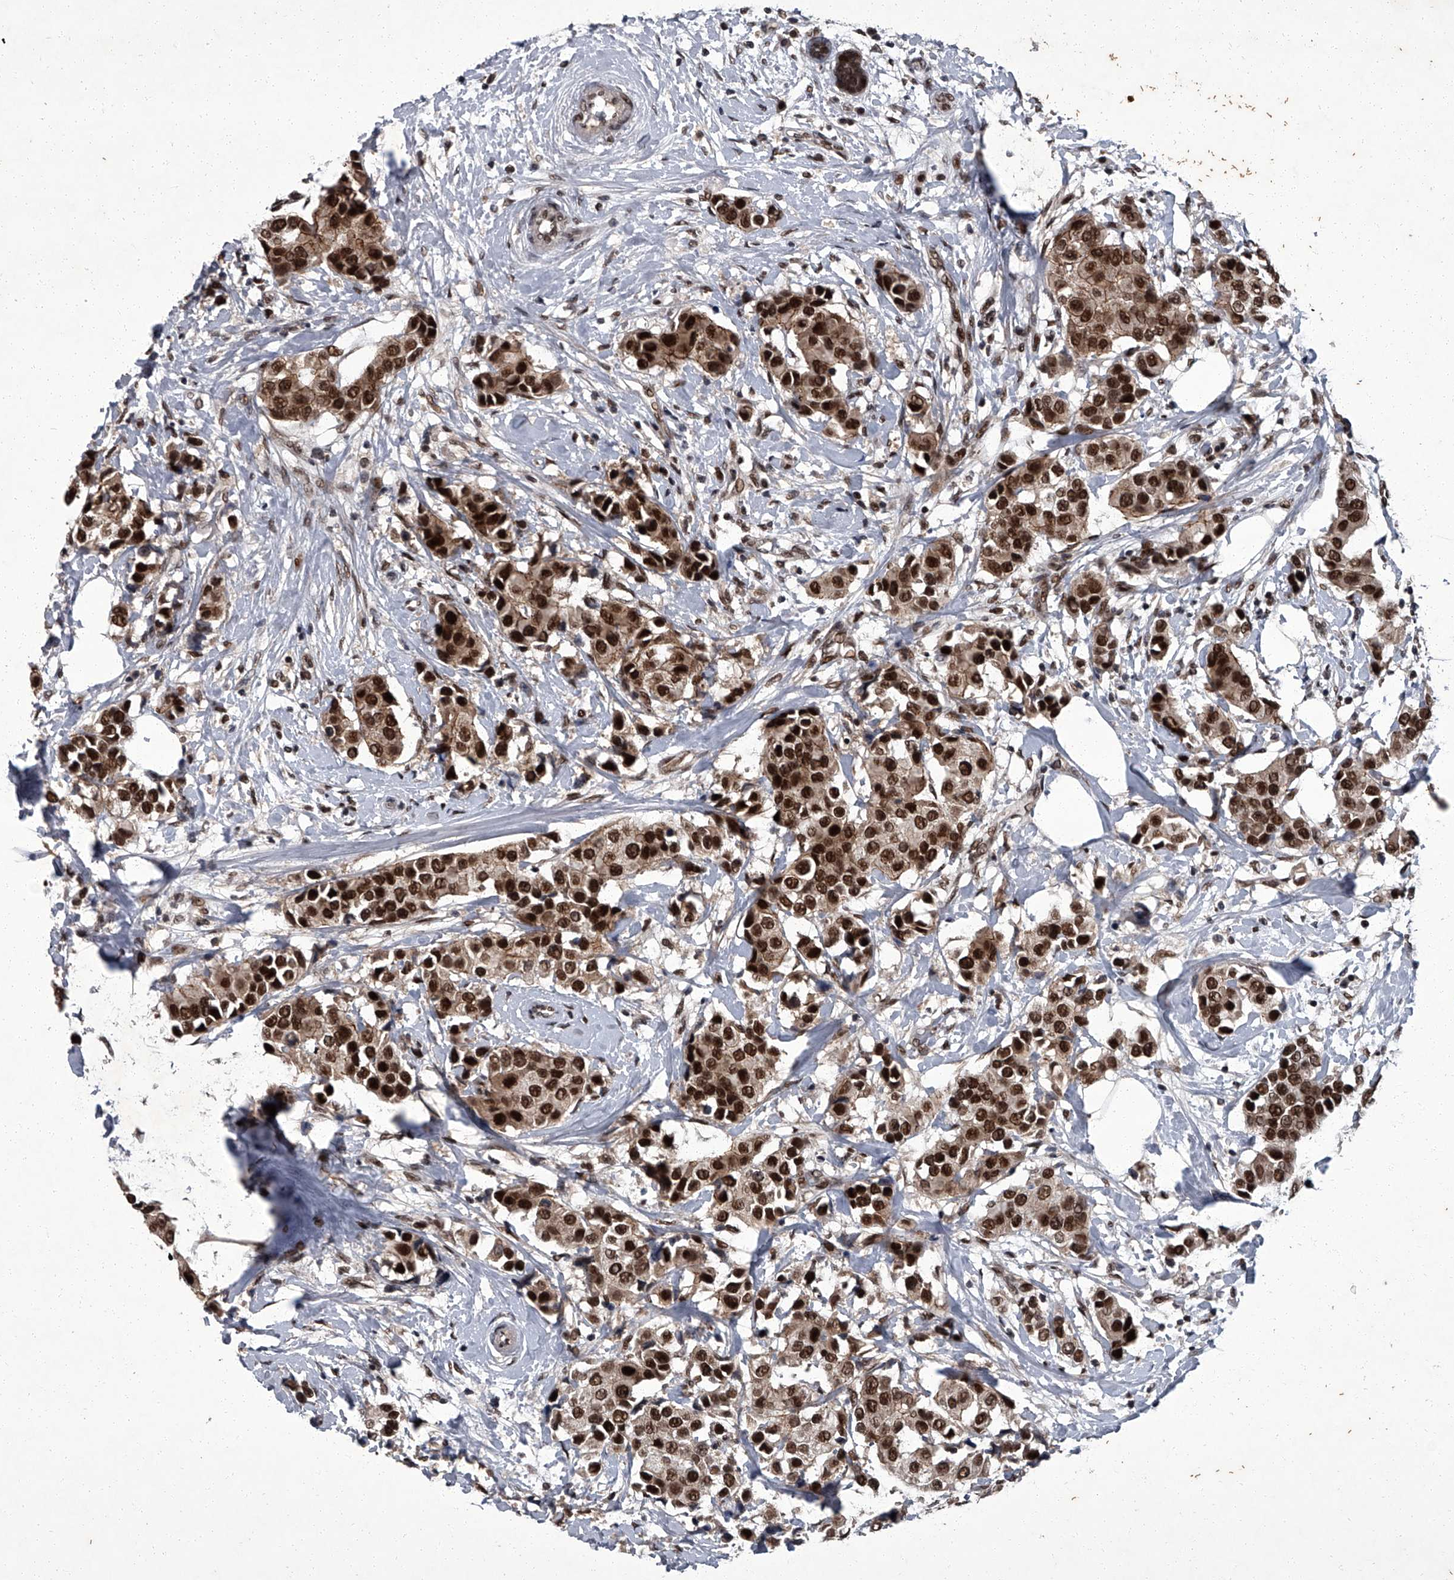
{"staining": {"intensity": "strong", "quantity": ">75%", "location": "cytoplasmic/membranous,nuclear"}, "tissue": "breast cancer", "cell_type": "Tumor cells", "image_type": "cancer", "snomed": [{"axis": "morphology", "description": "Normal tissue, NOS"}, {"axis": "morphology", "description": "Duct carcinoma"}, {"axis": "topography", "description": "Breast"}], "caption": "Approximately >75% of tumor cells in human breast cancer display strong cytoplasmic/membranous and nuclear protein staining as visualized by brown immunohistochemical staining.", "gene": "ZNF518B", "patient": {"sex": "female", "age": 39}}